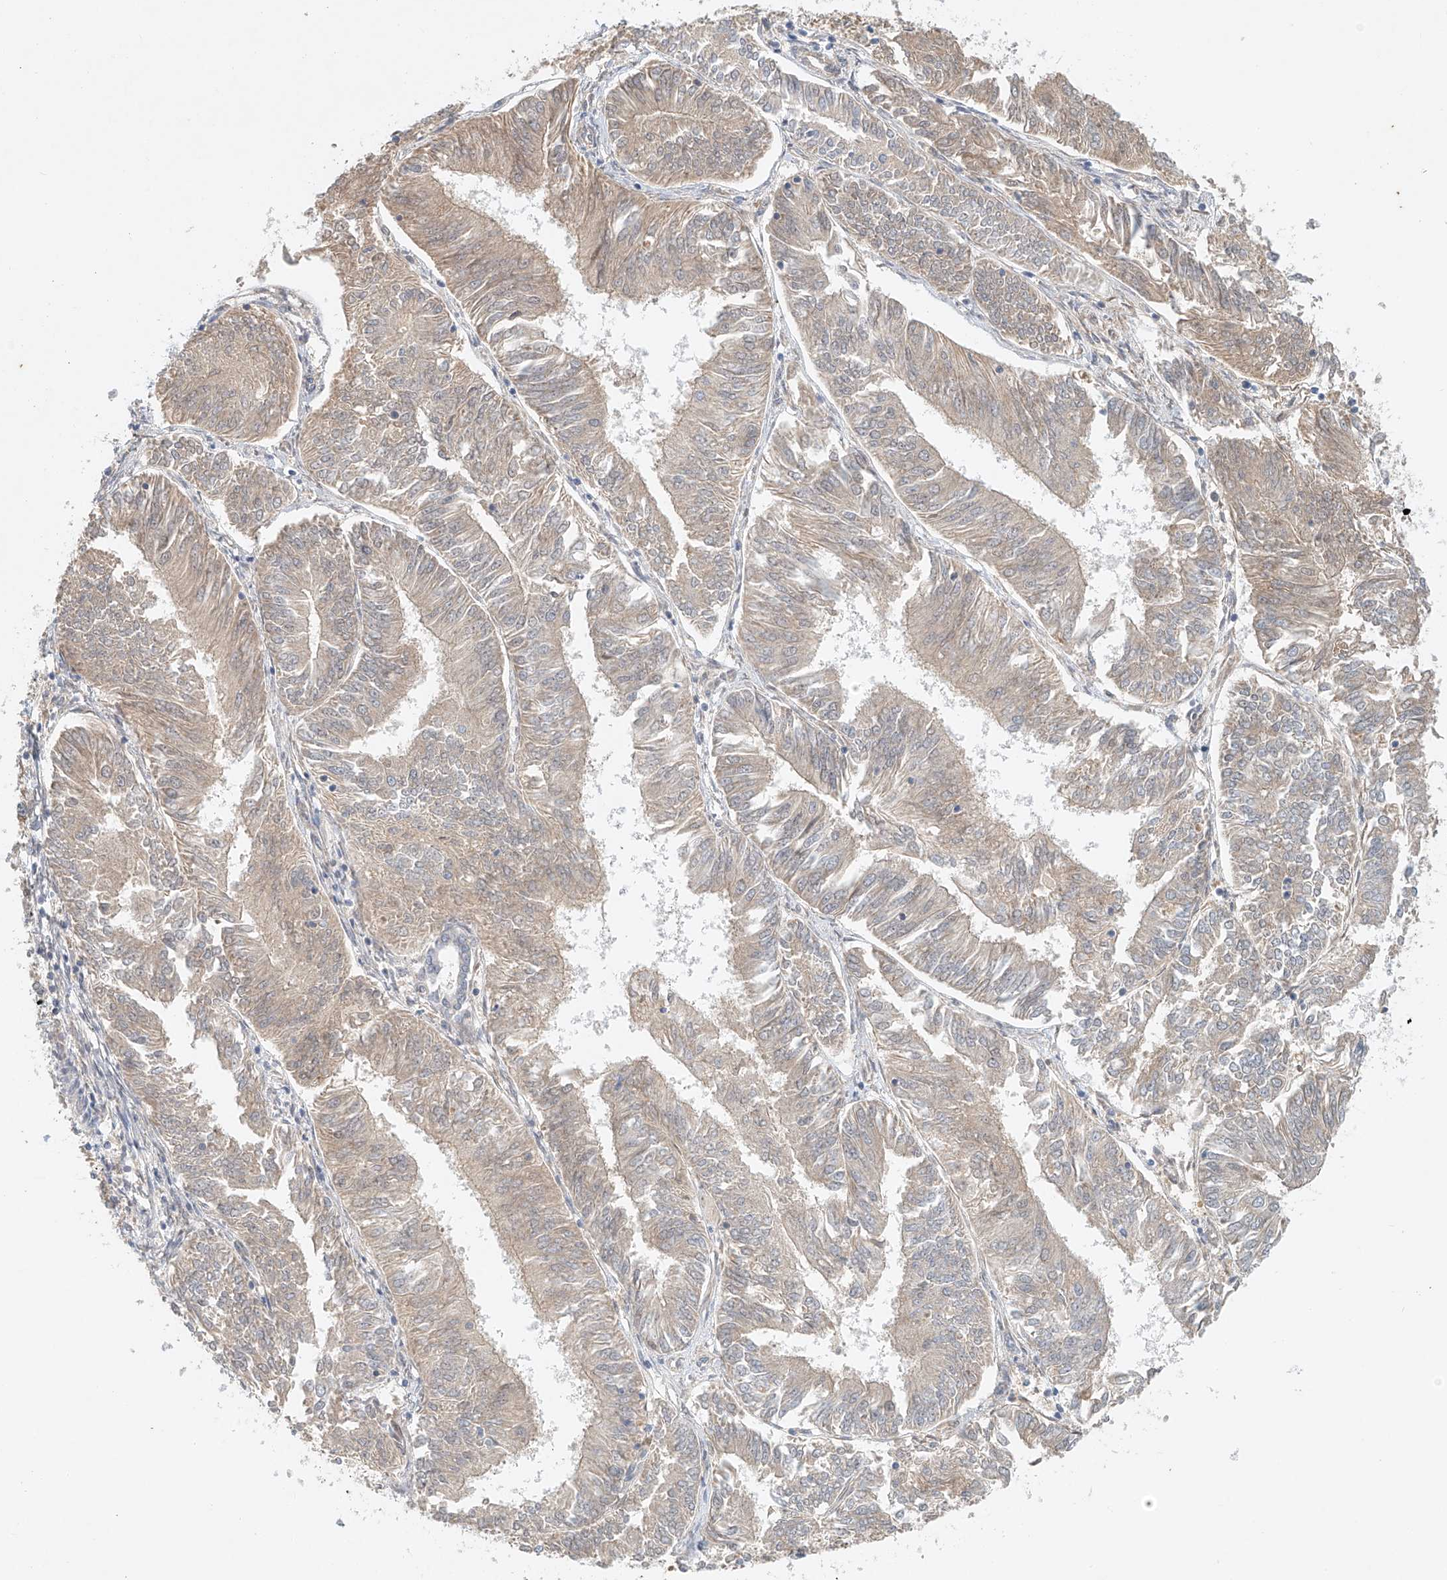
{"staining": {"intensity": "weak", "quantity": "<25%", "location": "cytoplasmic/membranous"}, "tissue": "endometrial cancer", "cell_type": "Tumor cells", "image_type": "cancer", "snomed": [{"axis": "morphology", "description": "Adenocarcinoma, NOS"}, {"axis": "topography", "description": "Endometrium"}], "caption": "Human endometrial adenocarcinoma stained for a protein using IHC reveals no staining in tumor cells.", "gene": "LYRM9", "patient": {"sex": "female", "age": 58}}